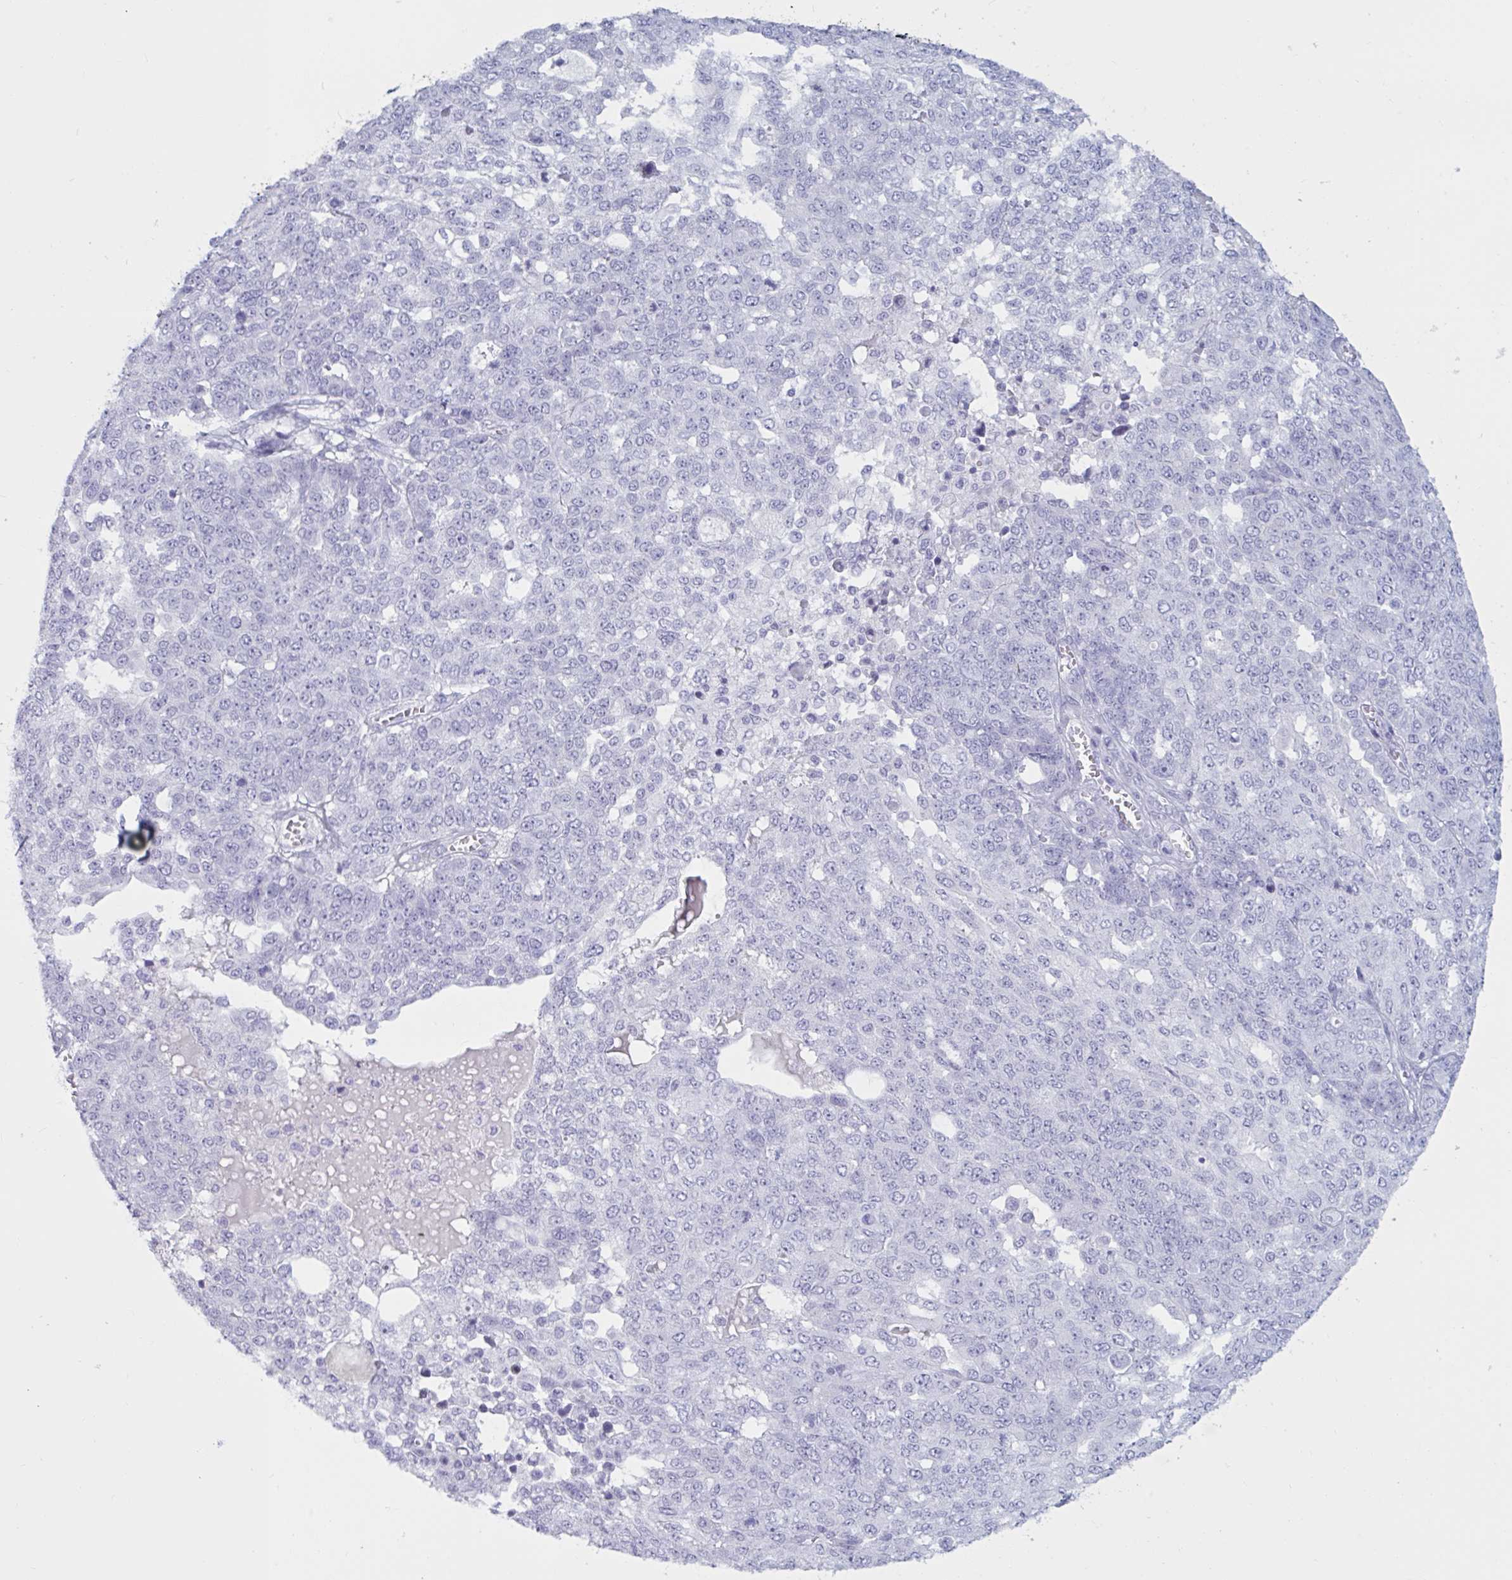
{"staining": {"intensity": "negative", "quantity": "none", "location": "none"}, "tissue": "ovarian cancer", "cell_type": "Tumor cells", "image_type": "cancer", "snomed": [{"axis": "morphology", "description": "Cystadenocarcinoma, serous, NOS"}, {"axis": "topography", "description": "Soft tissue"}, {"axis": "topography", "description": "Ovary"}], "caption": "IHC photomicrograph of human serous cystadenocarcinoma (ovarian) stained for a protein (brown), which displays no expression in tumor cells.", "gene": "BBS10", "patient": {"sex": "female", "age": 57}}